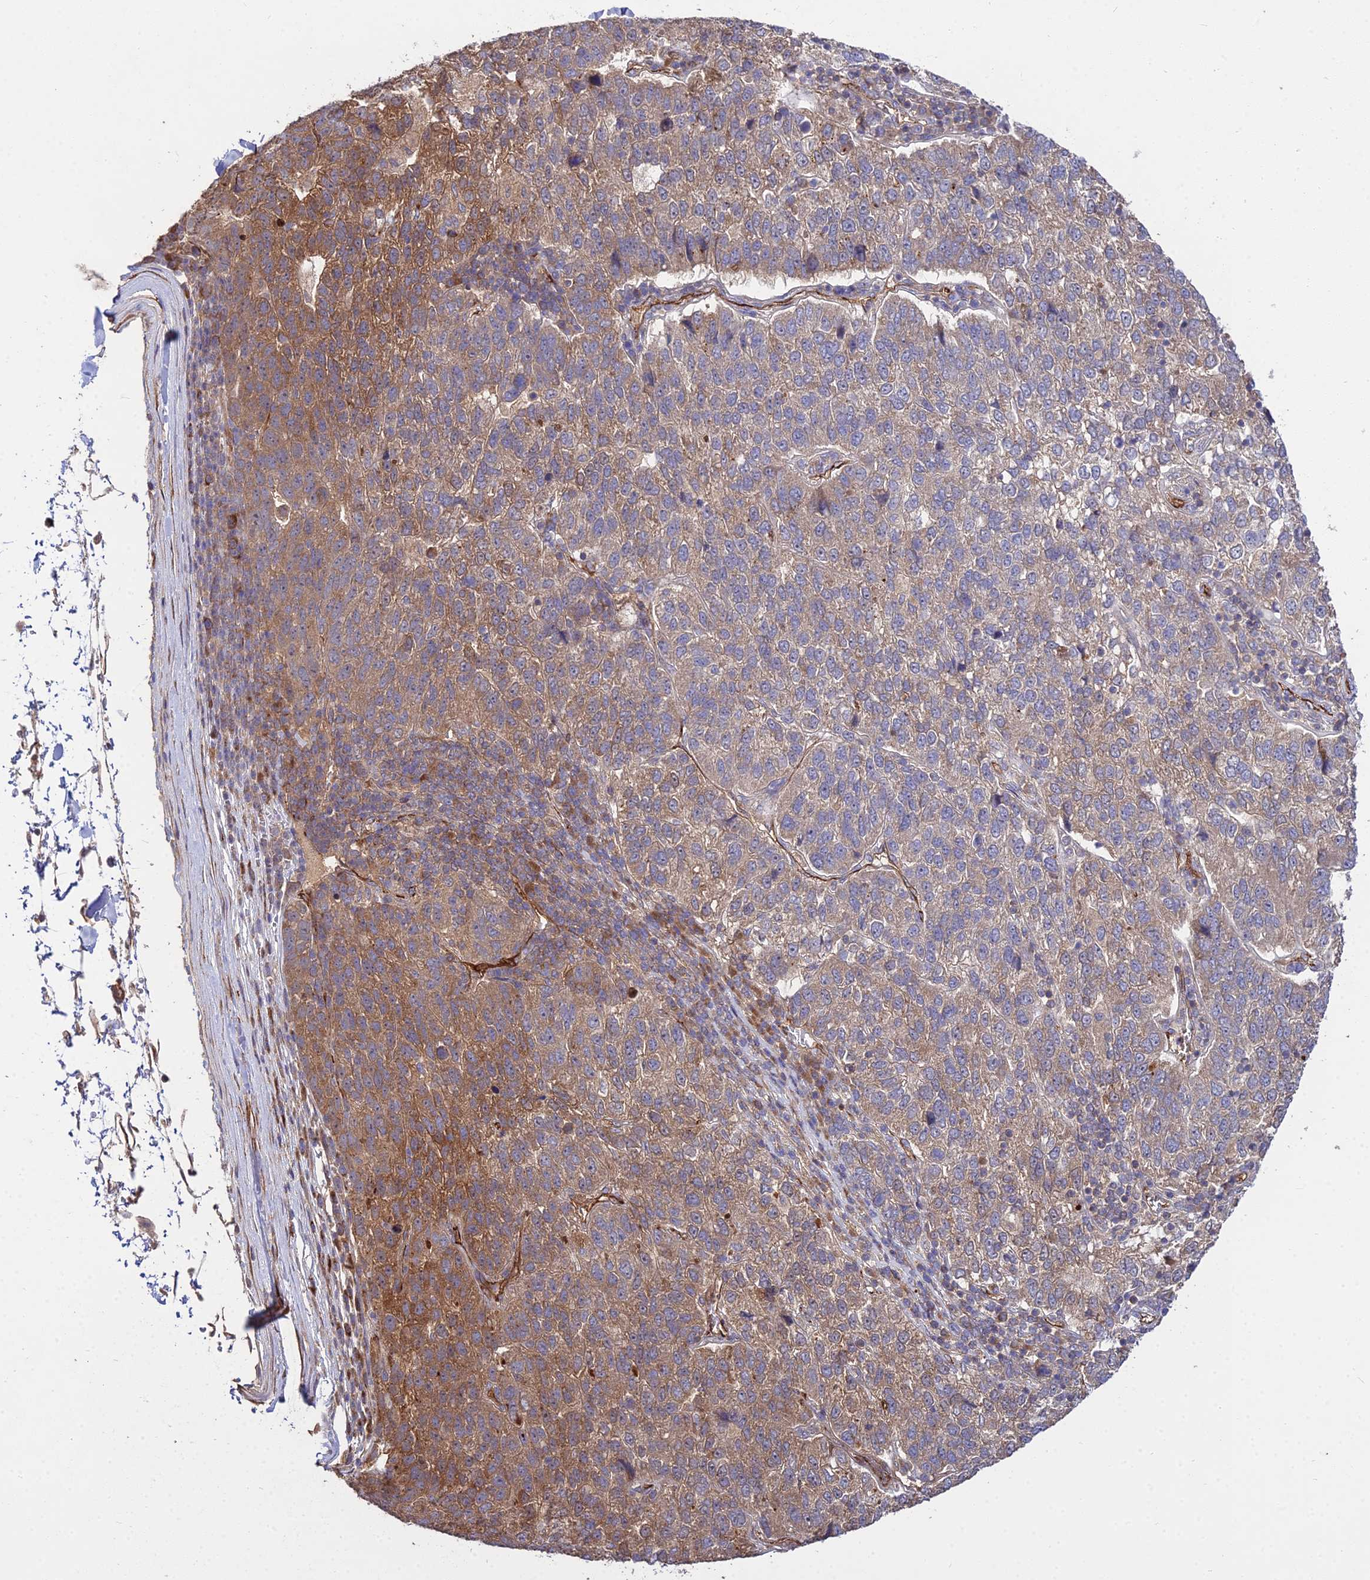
{"staining": {"intensity": "moderate", "quantity": "25%-75%", "location": "cytoplasmic/membranous"}, "tissue": "pancreatic cancer", "cell_type": "Tumor cells", "image_type": "cancer", "snomed": [{"axis": "morphology", "description": "Adenocarcinoma, NOS"}, {"axis": "topography", "description": "Pancreas"}], "caption": "Protein staining of pancreatic adenocarcinoma tissue exhibits moderate cytoplasmic/membranous positivity in about 25%-75% of tumor cells. The staining is performed using DAB (3,3'-diaminobenzidine) brown chromogen to label protein expression. The nuclei are counter-stained blue using hematoxylin.", "gene": "GRTP1", "patient": {"sex": "female", "age": 61}}